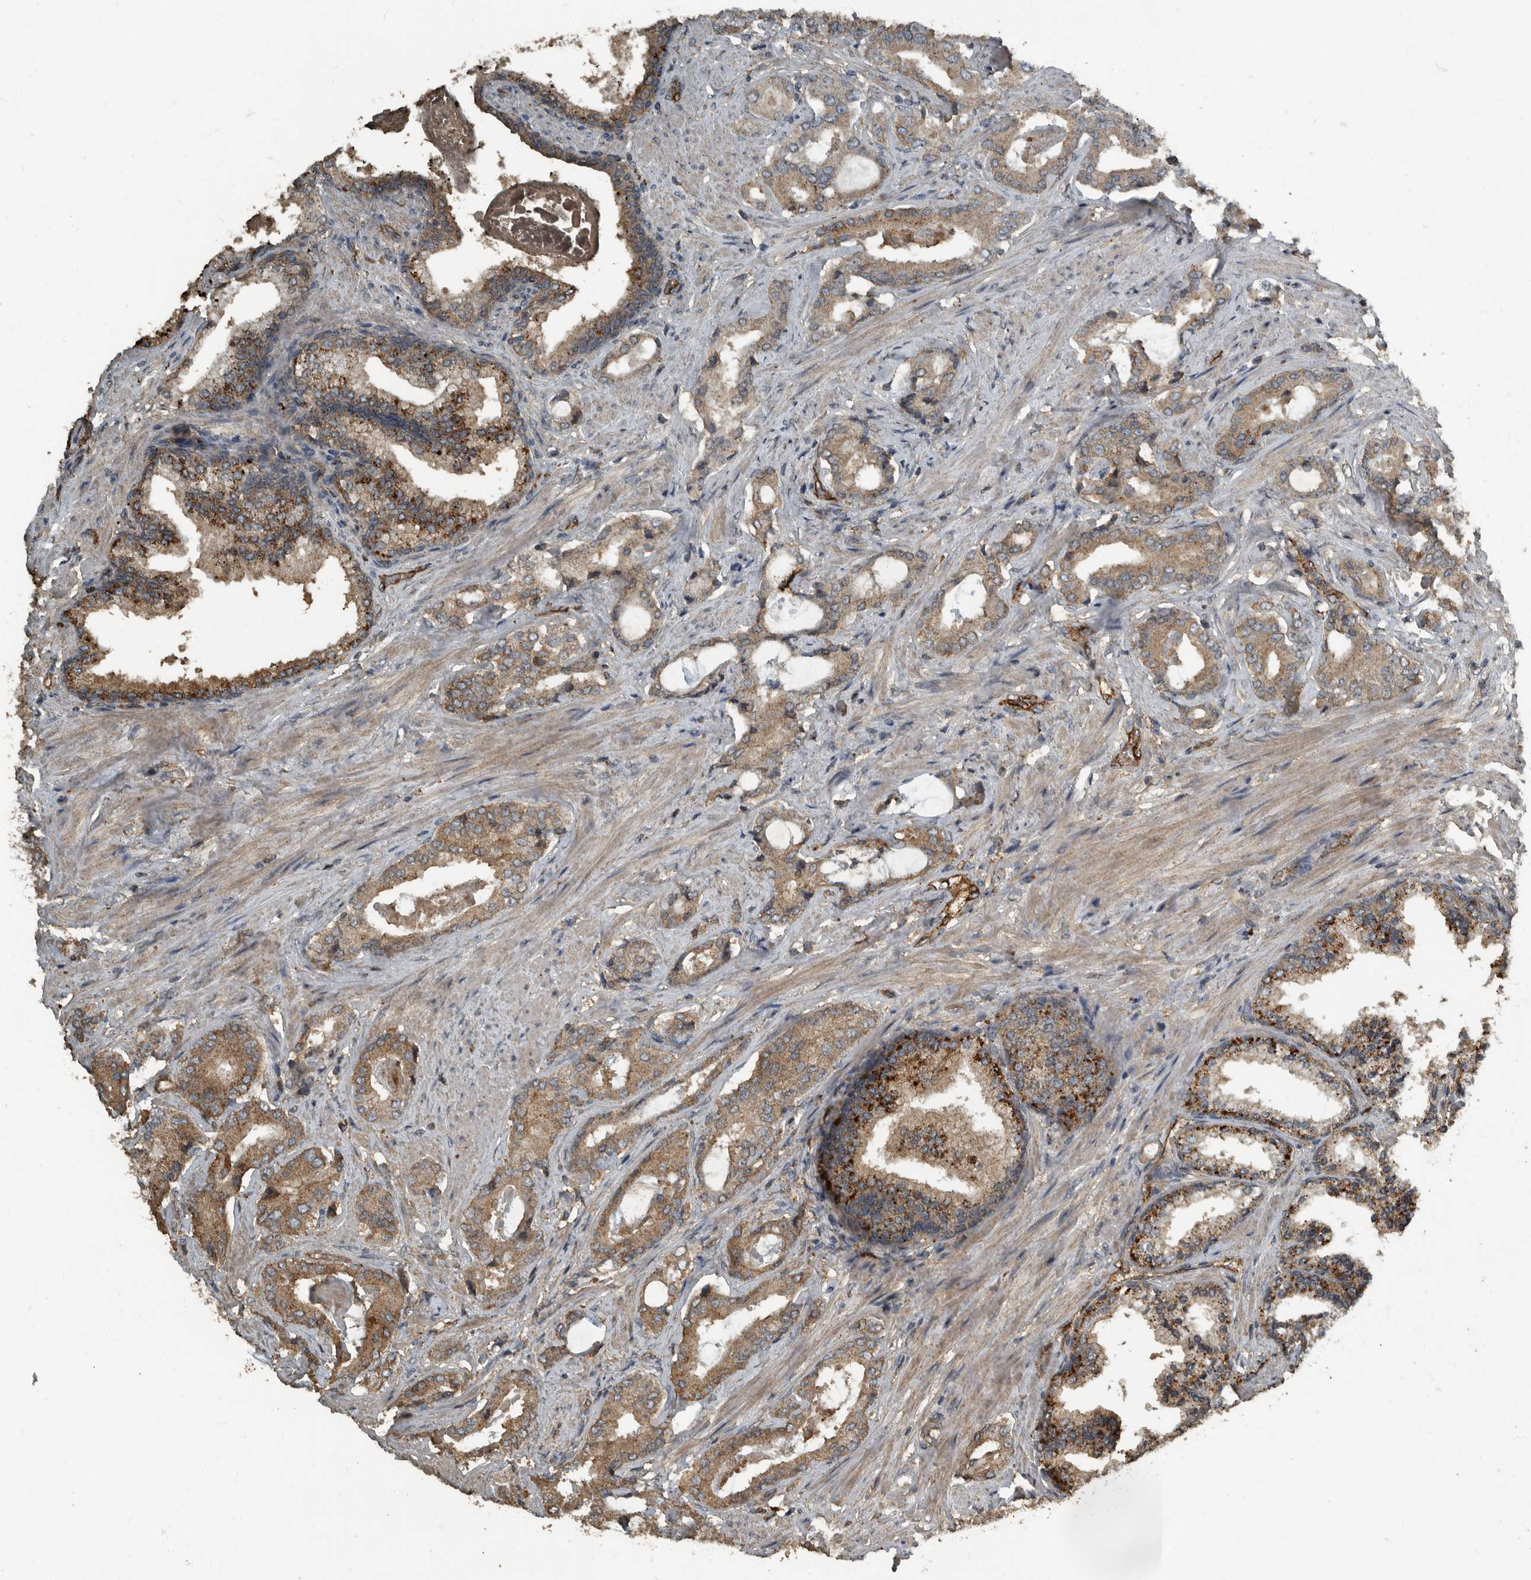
{"staining": {"intensity": "moderate", "quantity": ">75%", "location": "cytoplasmic/membranous"}, "tissue": "prostate cancer", "cell_type": "Tumor cells", "image_type": "cancer", "snomed": [{"axis": "morphology", "description": "Adenocarcinoma, Low grade"}, {"axis": "topography", "description": "Prostate"}], "caption": "A brown stain labels moderate cytoplasmic/membranous positivity of a protein in low-grade adenocarcinoma (prostate) tumor cells.", "gene": "IL15RA", "patient": {"sex": "male", "age": 71}}